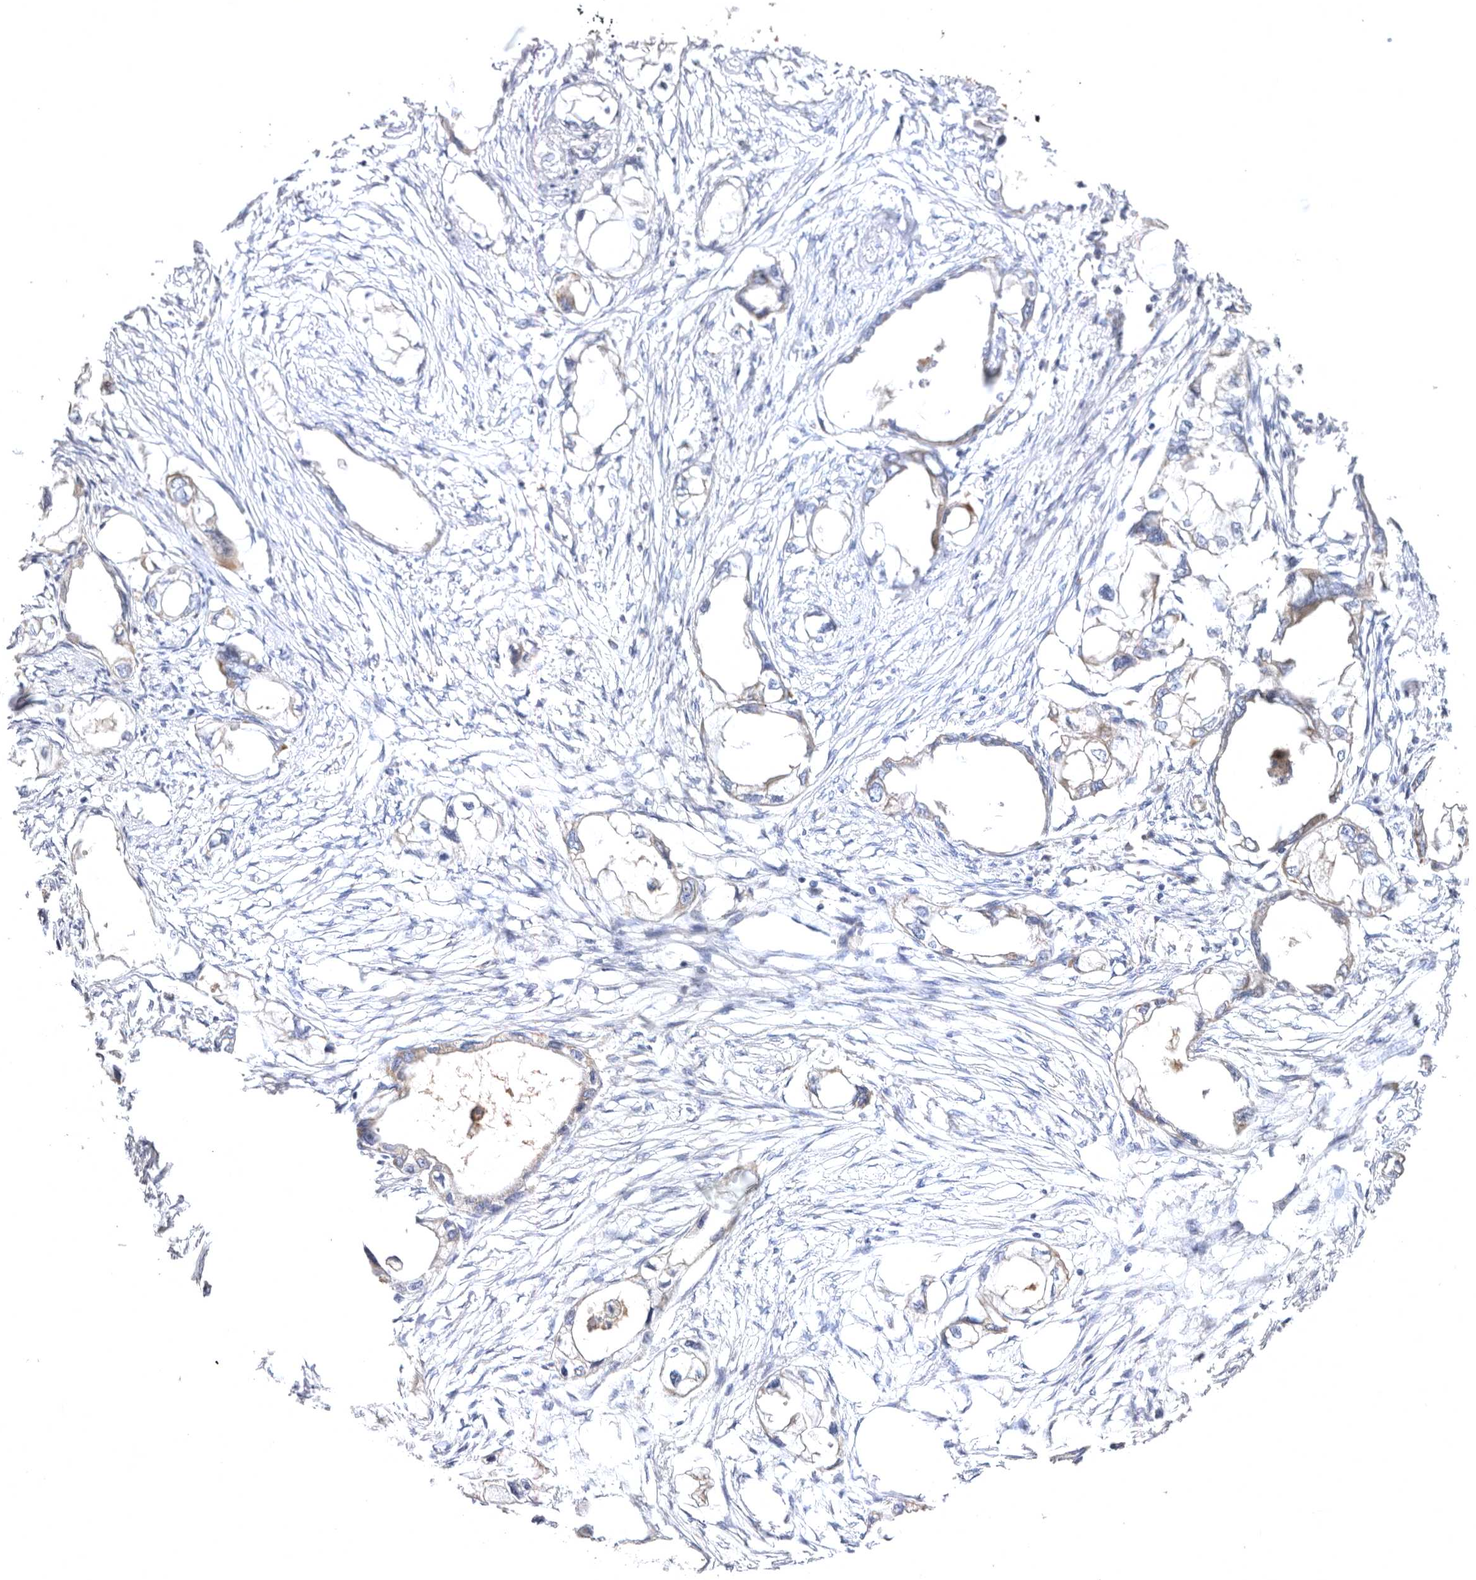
{"staining": {"intensity": "weak", "quantity": "25%-75%", "location": "cytoplasmic/membranous"}, "tissue": "endometrial cancer", "cell_type": "Tumor cells", "image_type": "cancer", "snomed": [{"axis": "morphology", "description": "Adenocarcinoma, NOS"}, {"axis": "morphology", "description": "Adenocarcinoma, metastatic, NOS"}, {"axis": "topography", "description": "Adipose tissue"}, {"axis": "topography", "description": "Endometrium"}], "caption": "Endometrial cancer (metastatic adenocarcinoma) stained with a brown dye exhibits weak cytoplasmic/membranous positive expression in approximately 25%-75% of tumor cells.", "gene": "BAIAP2L1", "patient": {"sex": "female", "age": 67}}